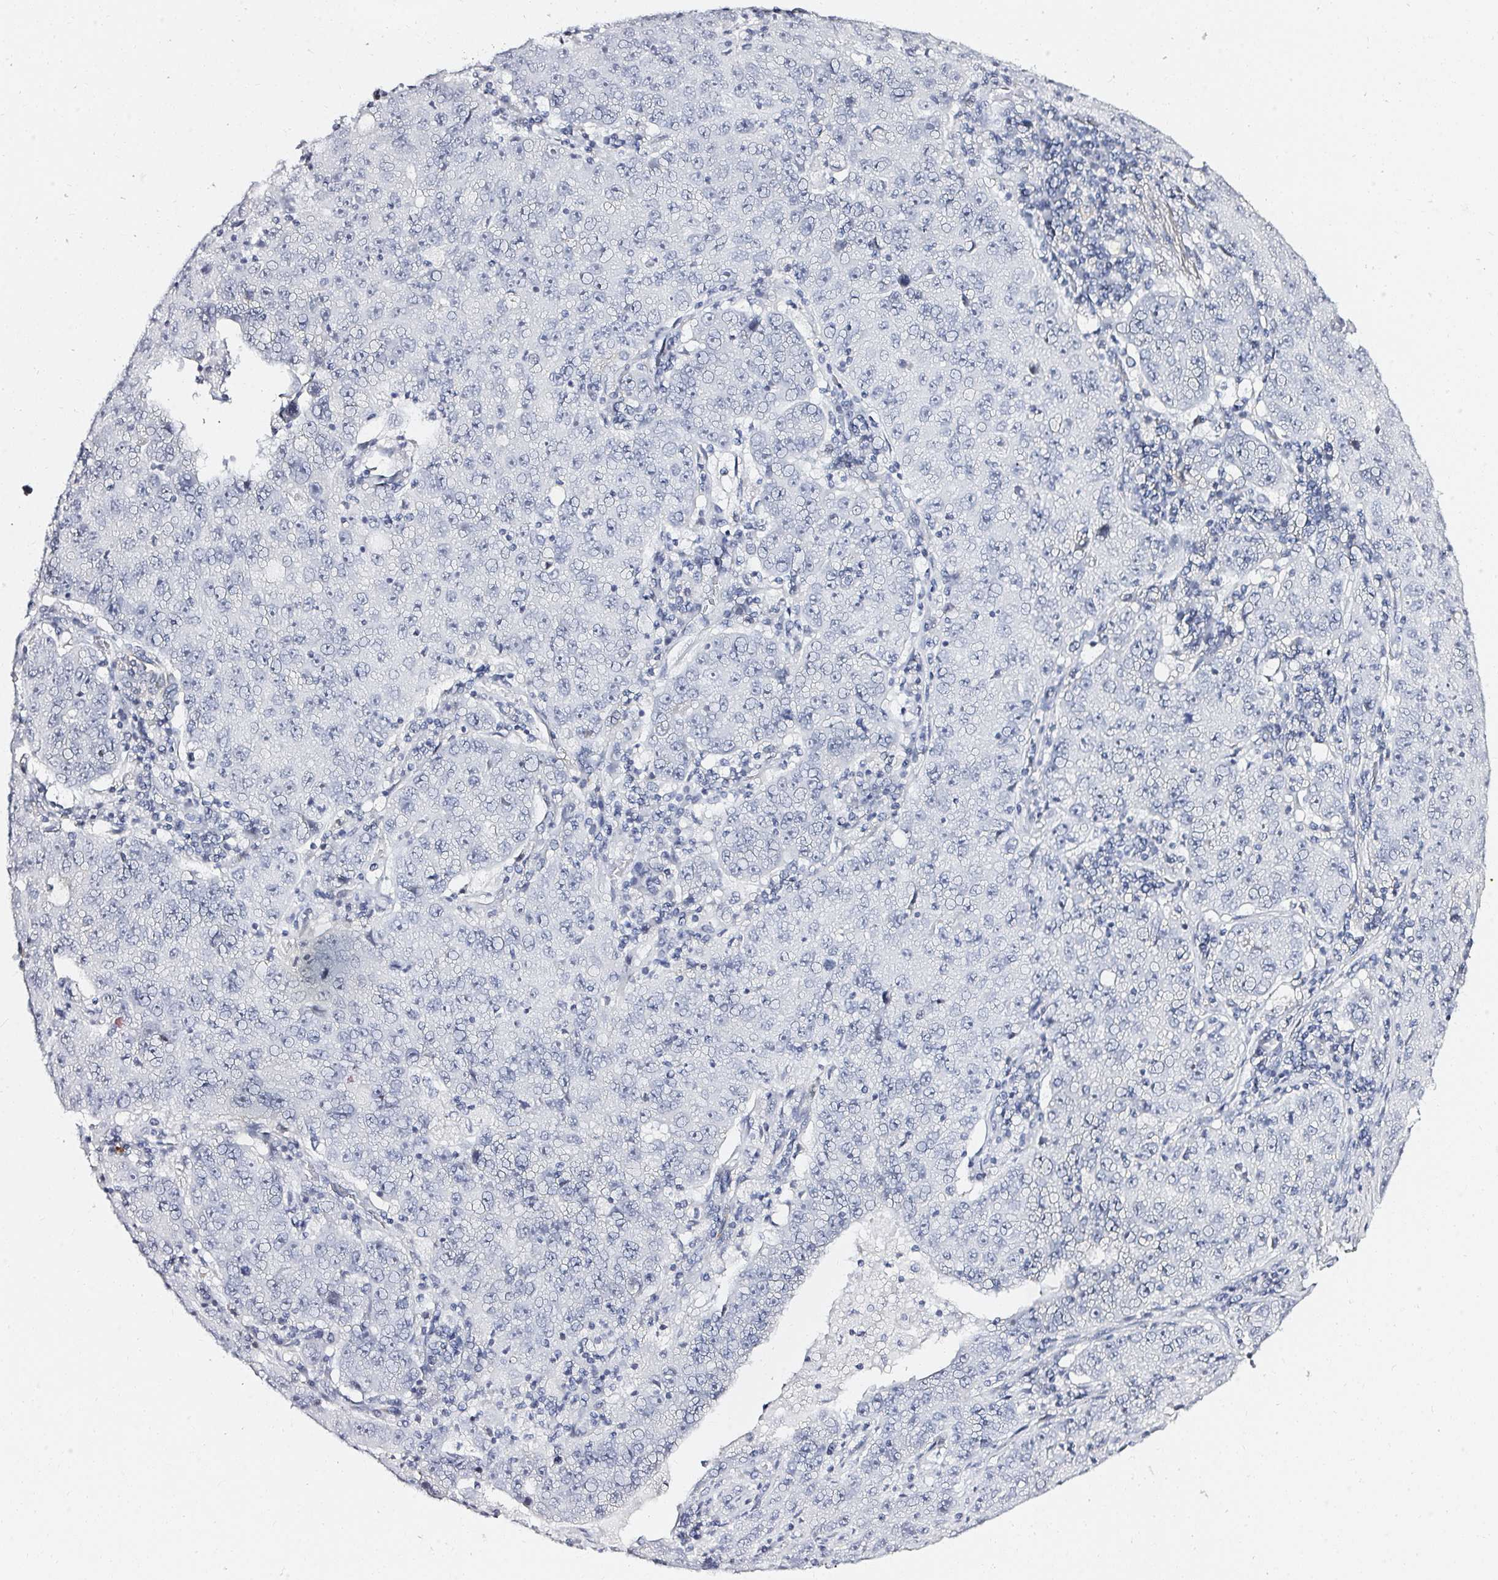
{"staining": {"intensity": "negative", "quantity": "none", "location": "none"}, "tissue": "lung cancer", "cell_type": "Tumor cells", "image_type": "cancer", "snomed": [{"axis": "morphology", "description": "Normal morphology"}, {"axis": "morphology", "description": "Adenocarcinoma, NOS"}, {"axis": "topography", "description": "Lymph node"}, {"axis": "topography", "description": "Lung"}], "caption": "This is a photomicrograph of immunohistochemistry staining of lung cancer (adenocarcinoma), which shows no expression in tumor cells.", "gene": "ACAN", "patient": {"sex": "female", "age": 57}}